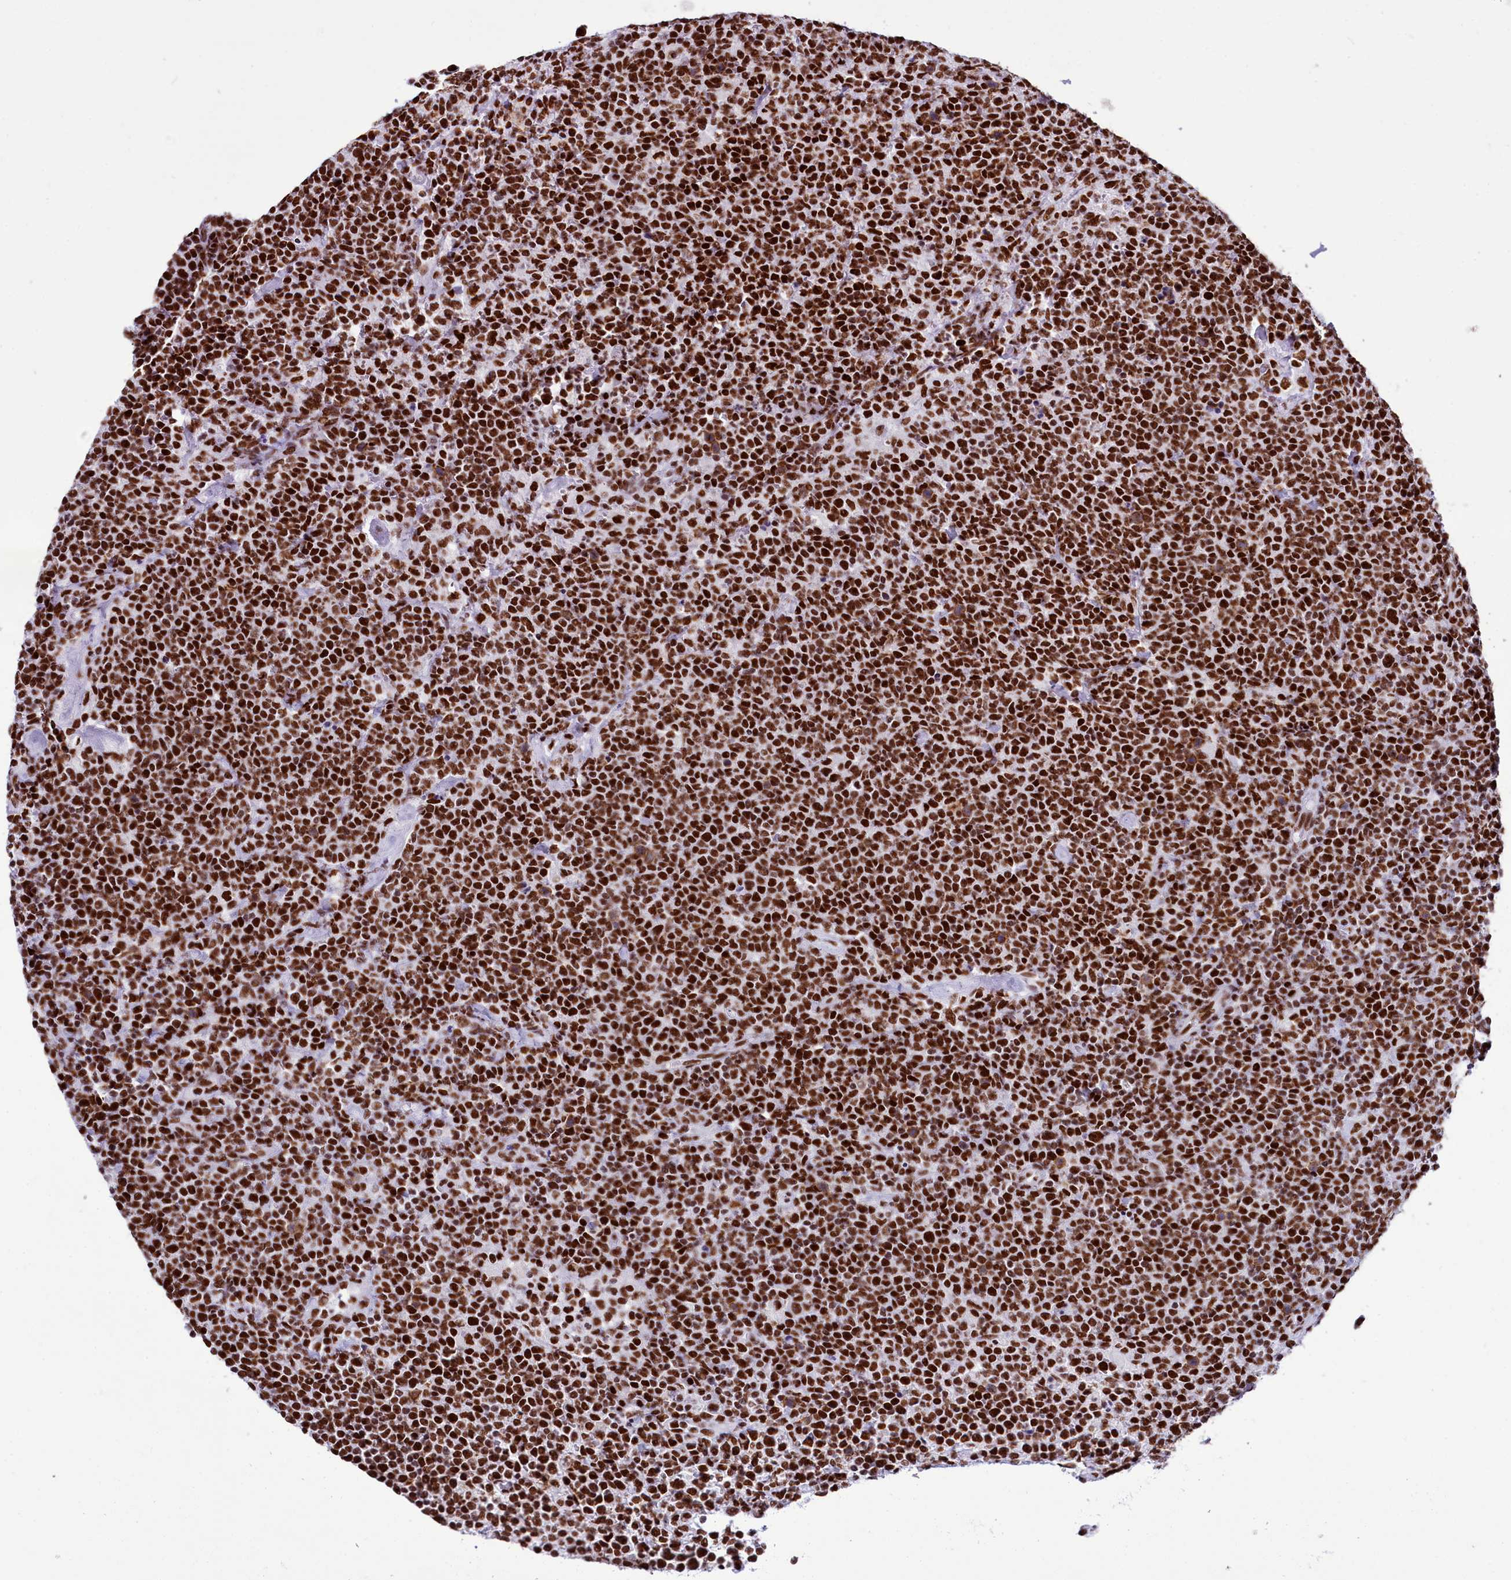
{"staining": {"intensity": "strong", "quantity": ">75%", "location": "nuclear"}, "tissue": "lymphoma", "cell_type": "Tumor cells", "image_type": "cancer", "snomed": [{"axis": "morphology", "description": "Malignant lymphoma, non-Hodgkin's type, High grade"}, {"axis": "topography", "description": "Lymph node"}], "caption": "Lymphoma stained with IHC exhibits strong nuclear staining in approximately >75% of tumor cells.", "gene": "RALY", "patient": {"sex": "male", "age": 61}}